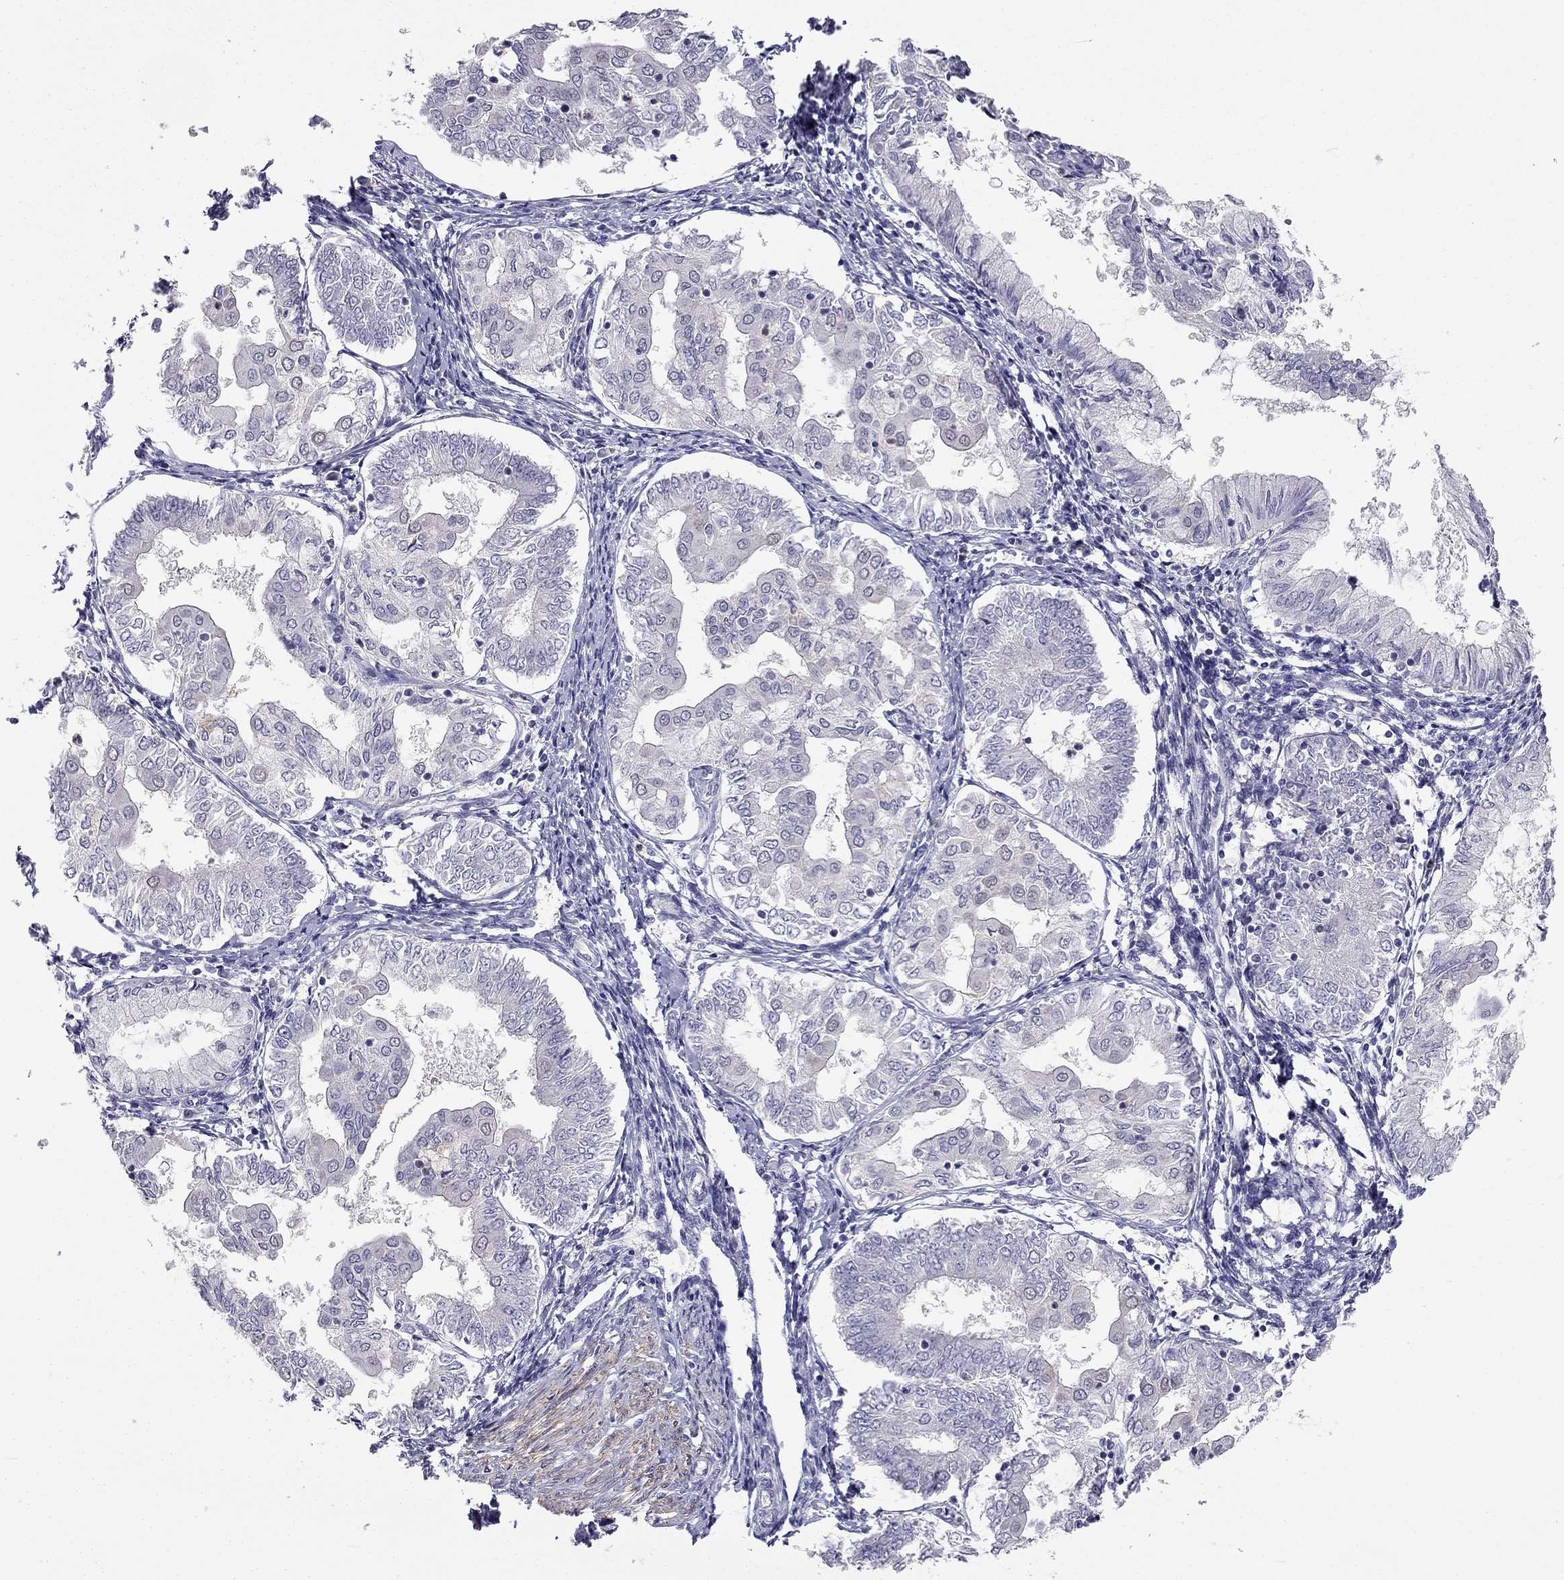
{"staining": {"intensity": "negative", "quantity": "none", "location": "none"}, "tissue": "endometrial cancer", "cell_type": "Tumor cells", "image_type": "cancer", "snomed": [{"axis": "morphology", "description": "Adenocarcinoma, NOS"}, {"axis": "topography", "description": "Endometrium"}], "caption": "The immunohistochemistry photomicrograph has no significant staining in tumor cells of adenocarcinoma (endometrial) tissue.", "gene": "C16orf89", "patient": {"sex": "female", "age": 68}}